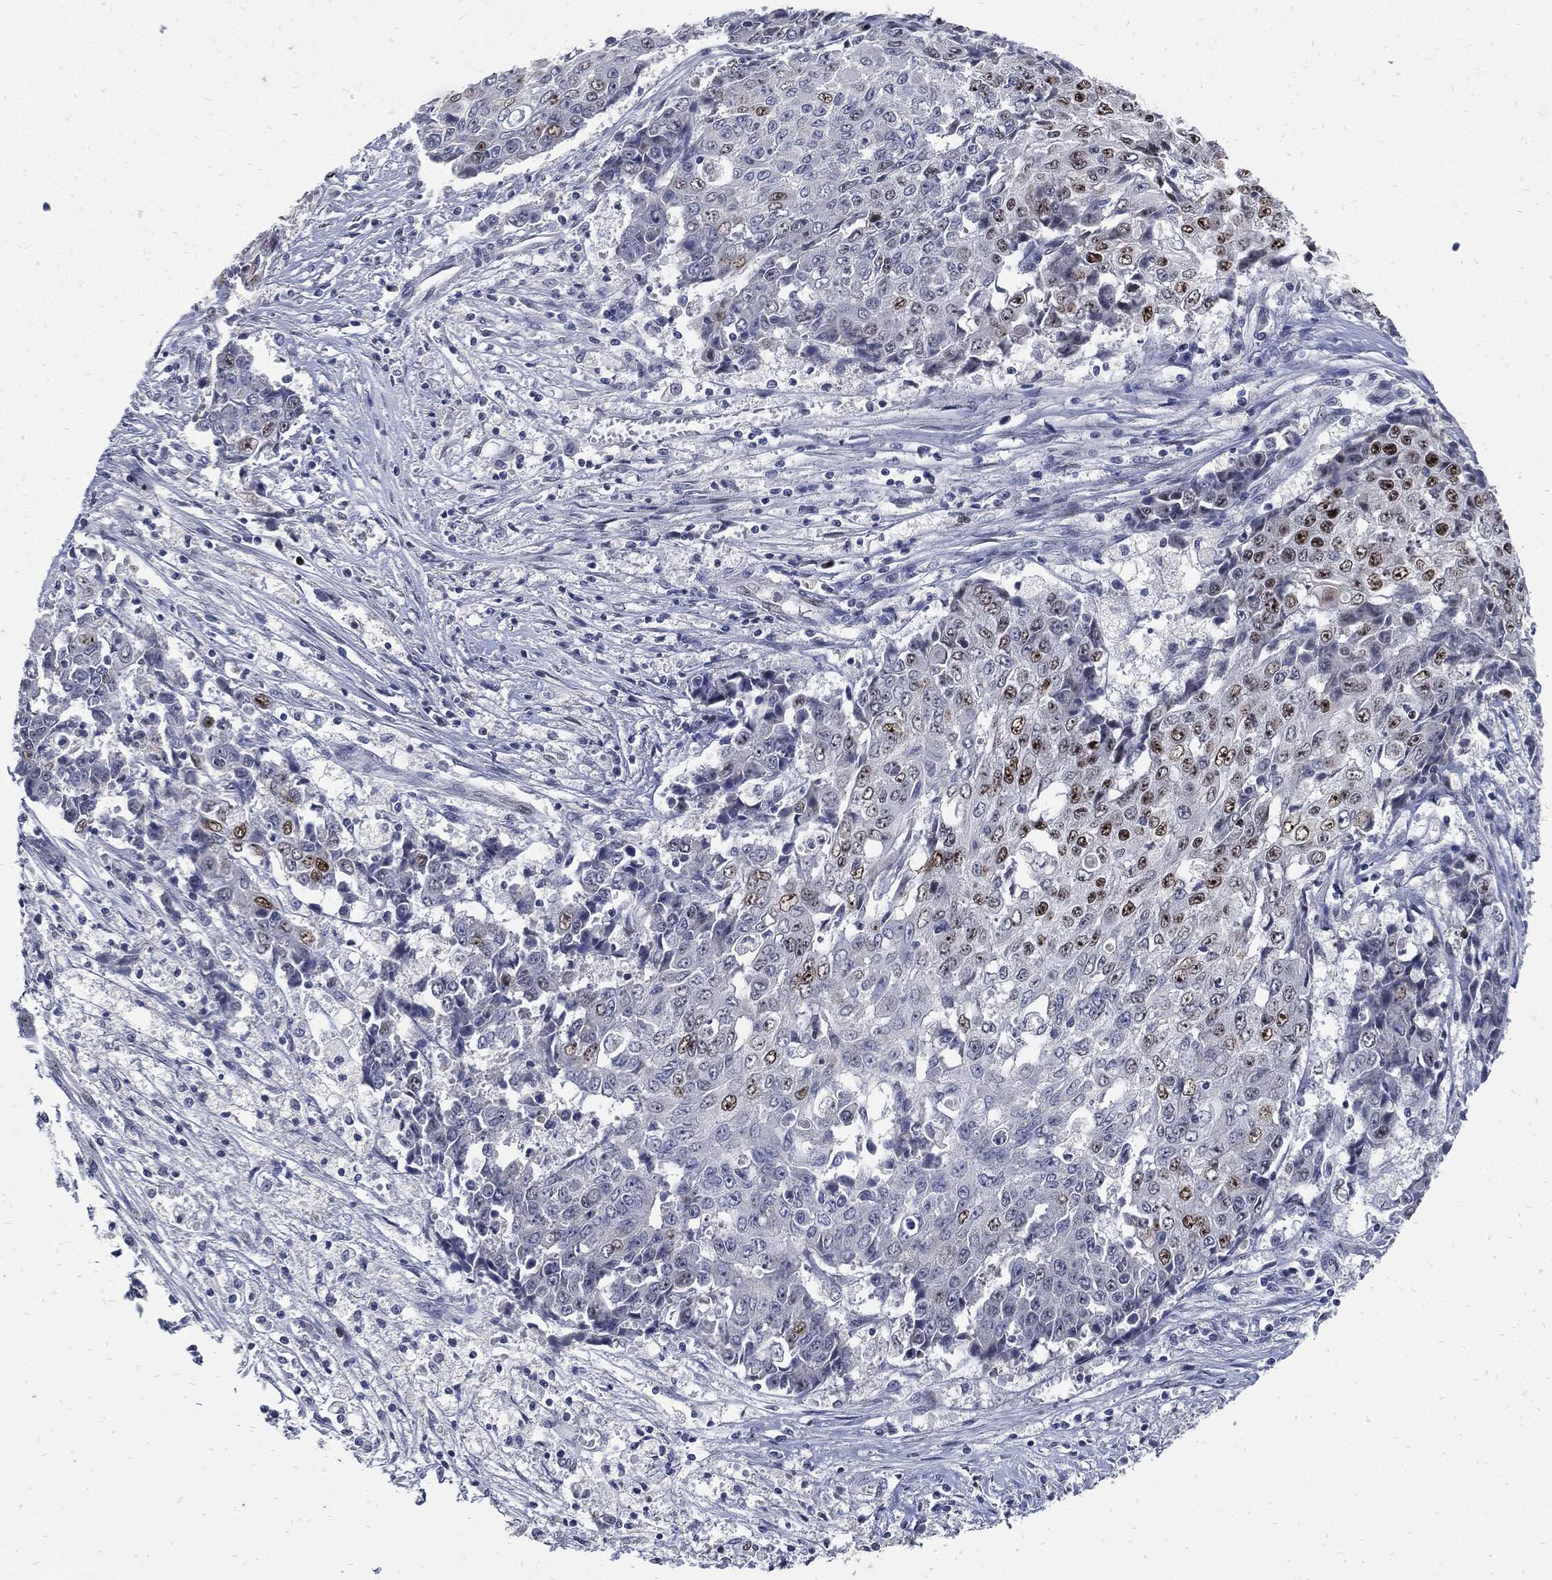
{"staining": {"intensity": "moderate", "quantity": "<25%", "location": "nuclear"}, "tissue": "ovarian cancer", "cell_type": "Tumor cells", "image_type": "cancer", "snomed": [{"axis": "morphology", "description": "Carcinoma, endometroid"}, {"axis": "topography", "description": "Ovary"}], "caption": "Ovarian cancer (endometroid carcinoma) tissue displays moderate nuclear expression in approximately <25% of tumor cells Nuclei are stained in blue.", "gene": "NBN", "patient": {"sex": "female", "age": 42}}